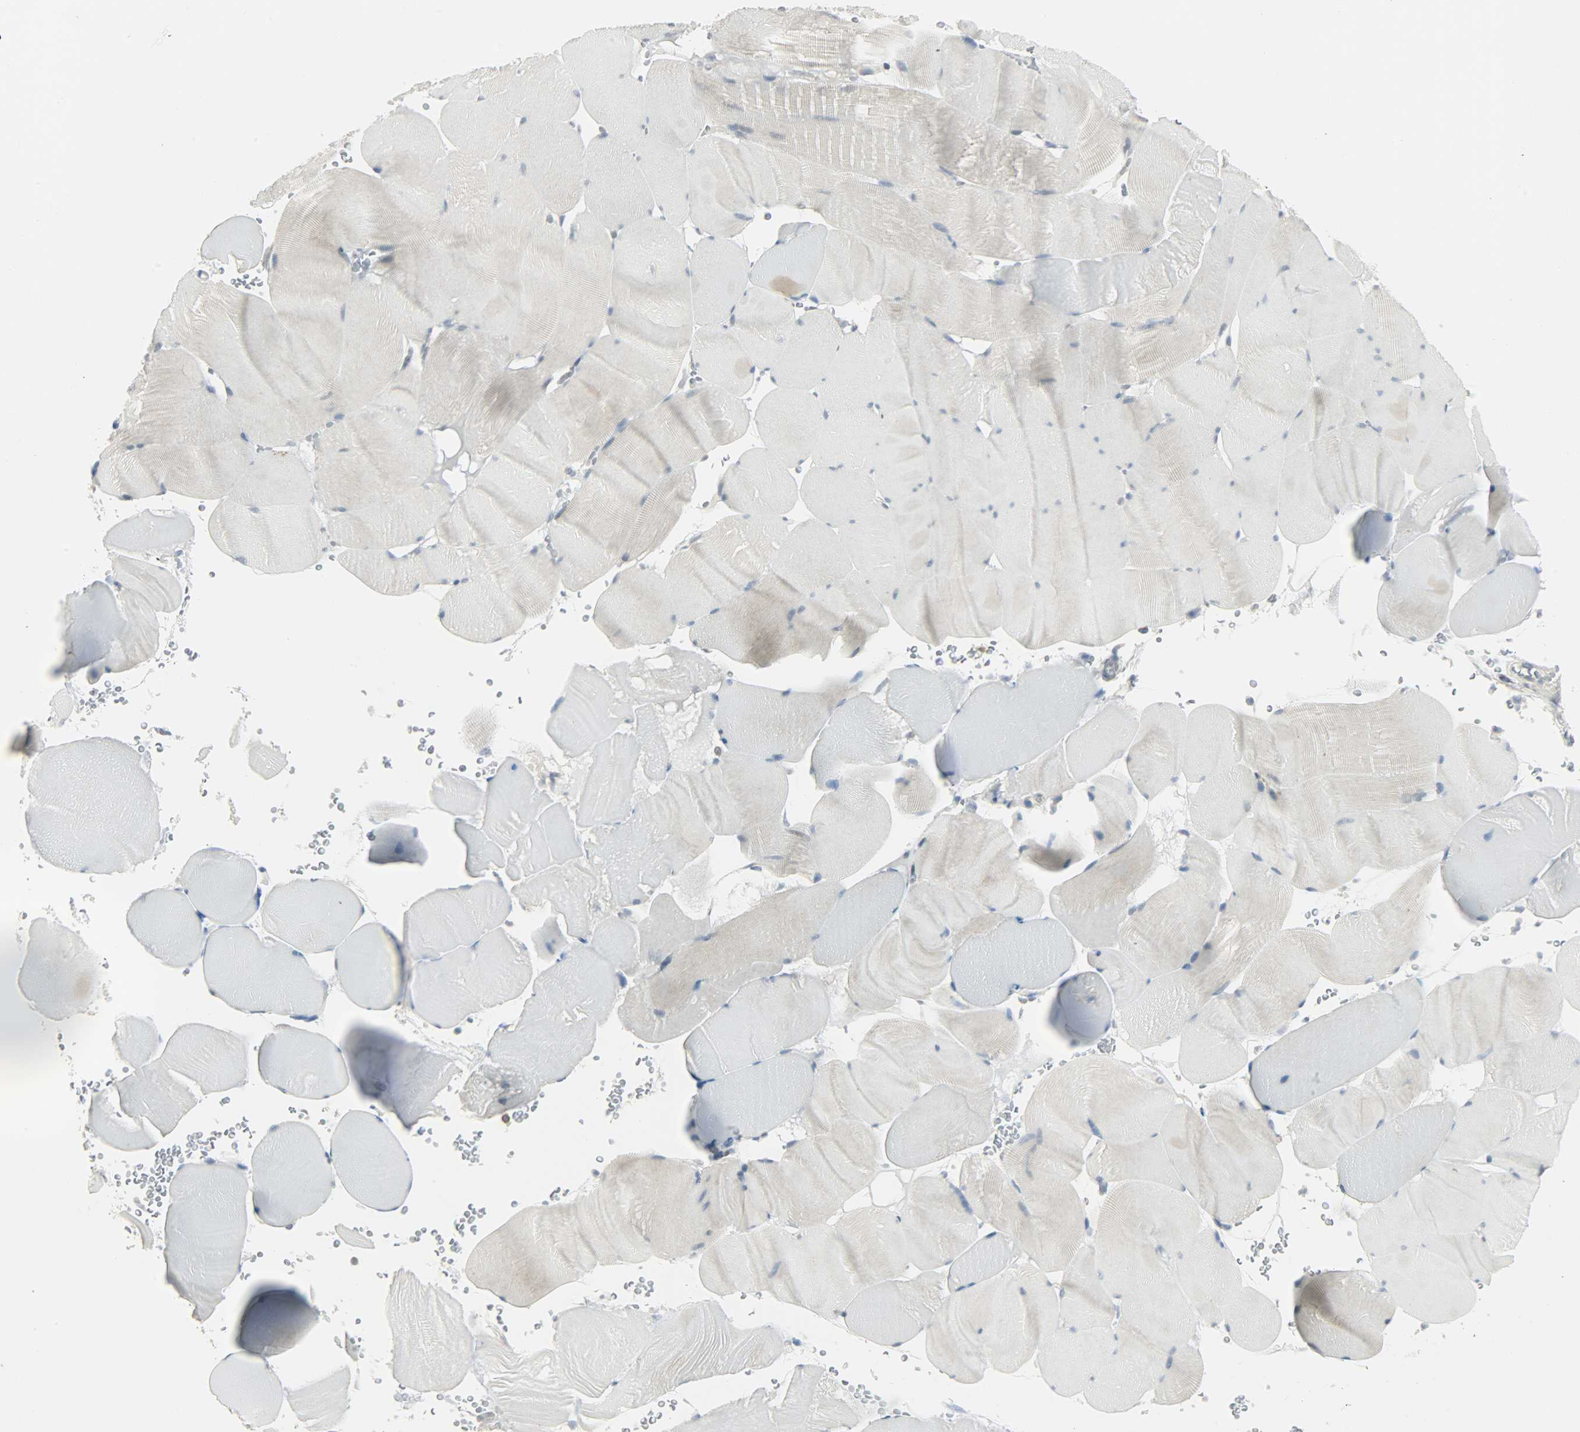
{"staining": {"intensity": "negative", "quantity": "none", "location": "none"}, "tissue": "skeletal muscle", "cell_type": "Myocytes", "image_type": "normal", "snomed": [{"axis": "morphology", "description": "Normal tissue, NOS"}, {"axis": "topography", "description": "Skeletal muscle"}], "caption": "The histopathology image shows no significant positivity in myocytes of skeletal muscle.", "gene": "CD4", "patient": {"sex": "male", "age": 62}}